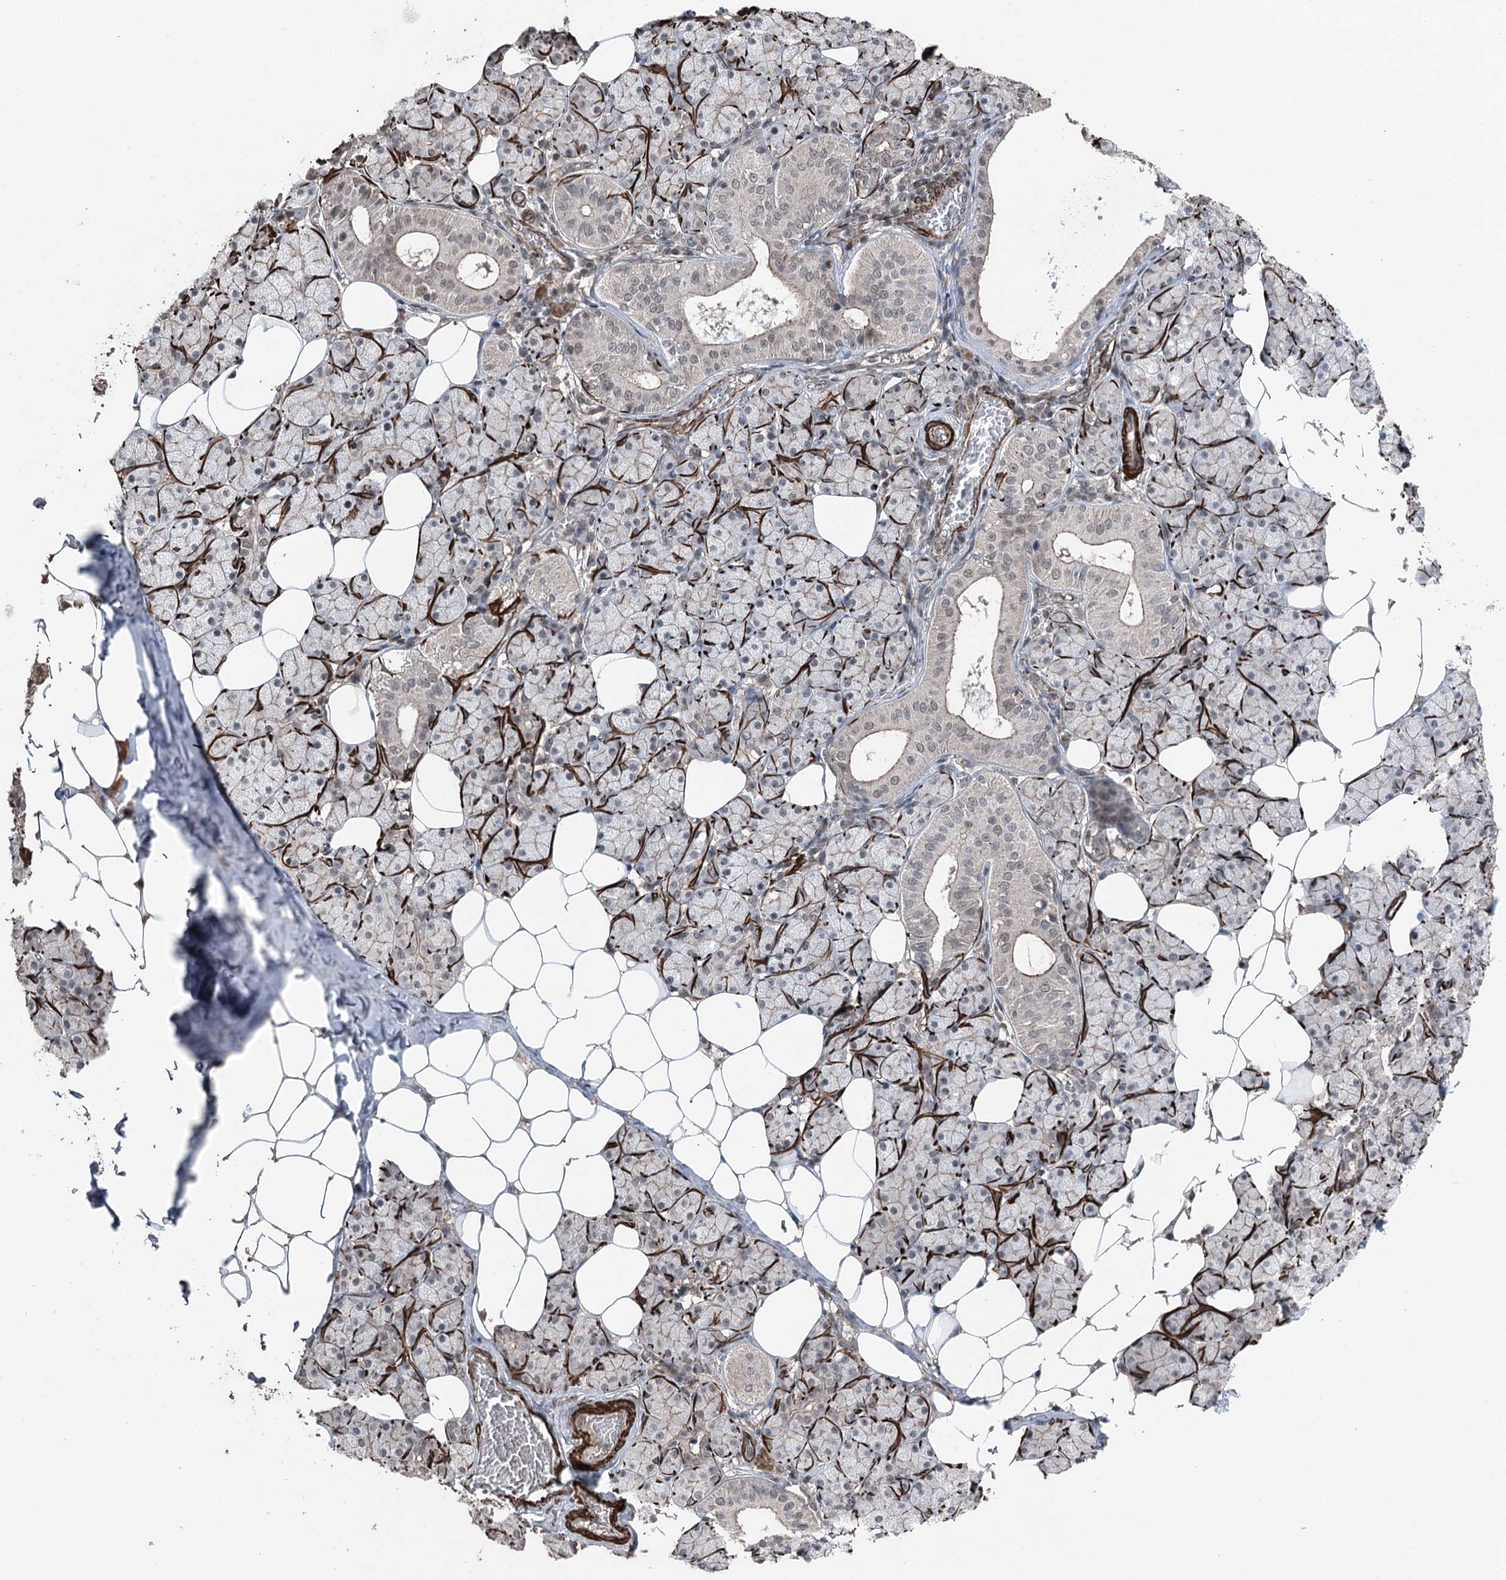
{"staining": {"intensity": "weak", "quantity": "<25%", "location": "cytoplasmic/membranous"}, "tissue": "salivary gland", "cell_type": "Glandular cells", "image_type": "normal", "snomed": [{"axis": "morphology", "description": "Normal tissue, NOS"}, {"axis": "topography", "description": "Salivary gland"}], "caption": "High power microscopy histopathology image of an IHC micrograph of unremarkable salivary gland, revealing no significant positivity in glandular cells. (DAB immunohistochemistry (IHC), high magnification).", "gene": "CCDC82", "patient": {"sex": "female", "age": 33}}